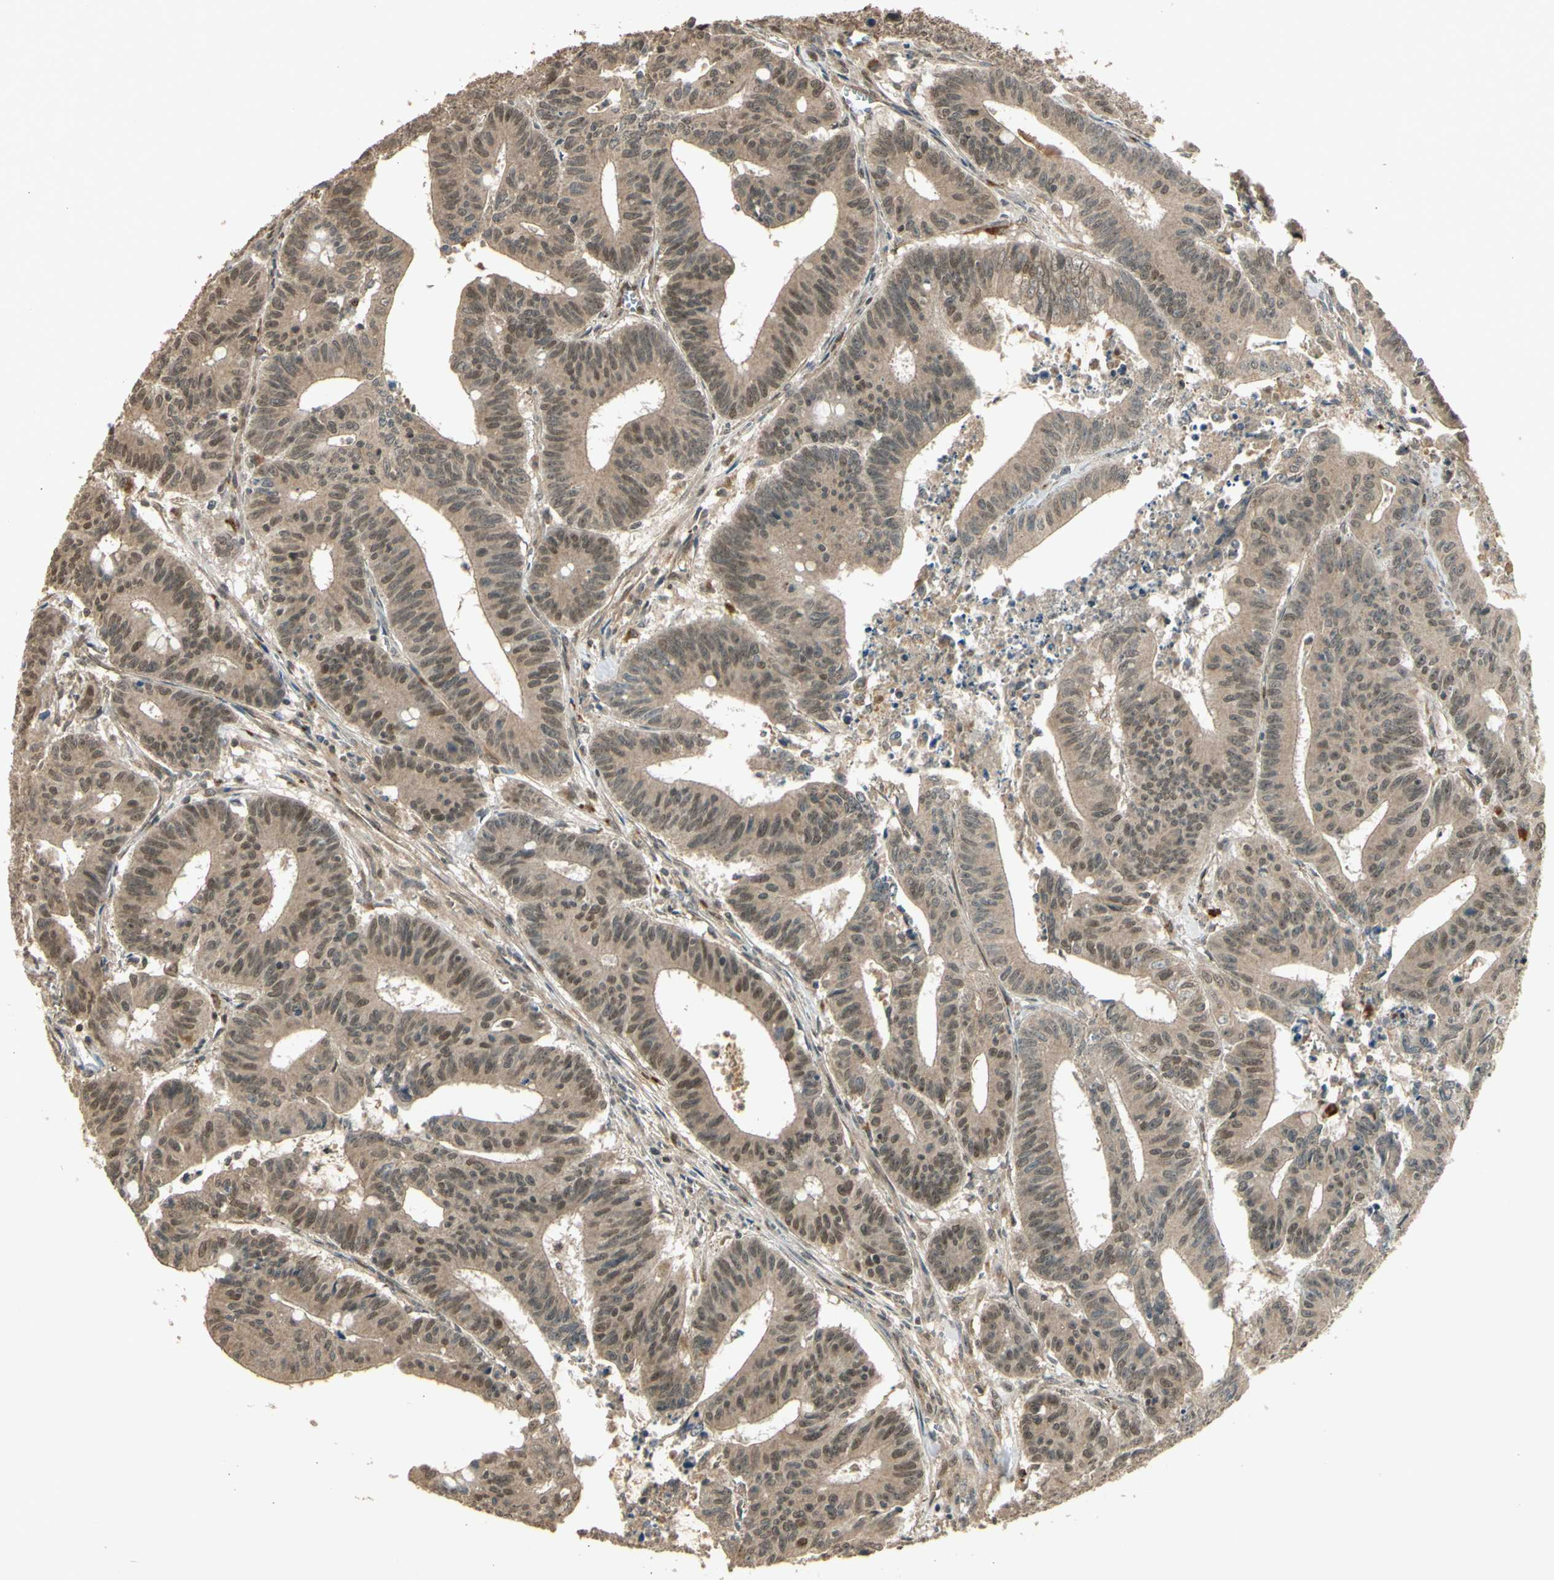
{"staining": {"intensity": "weak", "quantity": ">75%", "location": "cytoplasmic/membranous,nuclear"}, "tissue": "colorectal cancer", "cell_type": "Tumor cells", "image_type": "cancer", "snomed": [{"axis": "morphology", "description": "Adenocarcinoma, NOS"}, {"axis": "topography", "description": "Colon"}], "caption": "This micrograph demonstrates colorectal cancer (adenocarcinoma) stained with immunohistochemistry (IHC) to label a protein in brown. The cytoplasmic/membranous and nuclear of tumor cells show weak positivity for the protein. Nuclei are counter-stained blue.", "gene": "GMEB2", "patient": {"sex": "male", "age": 45}}